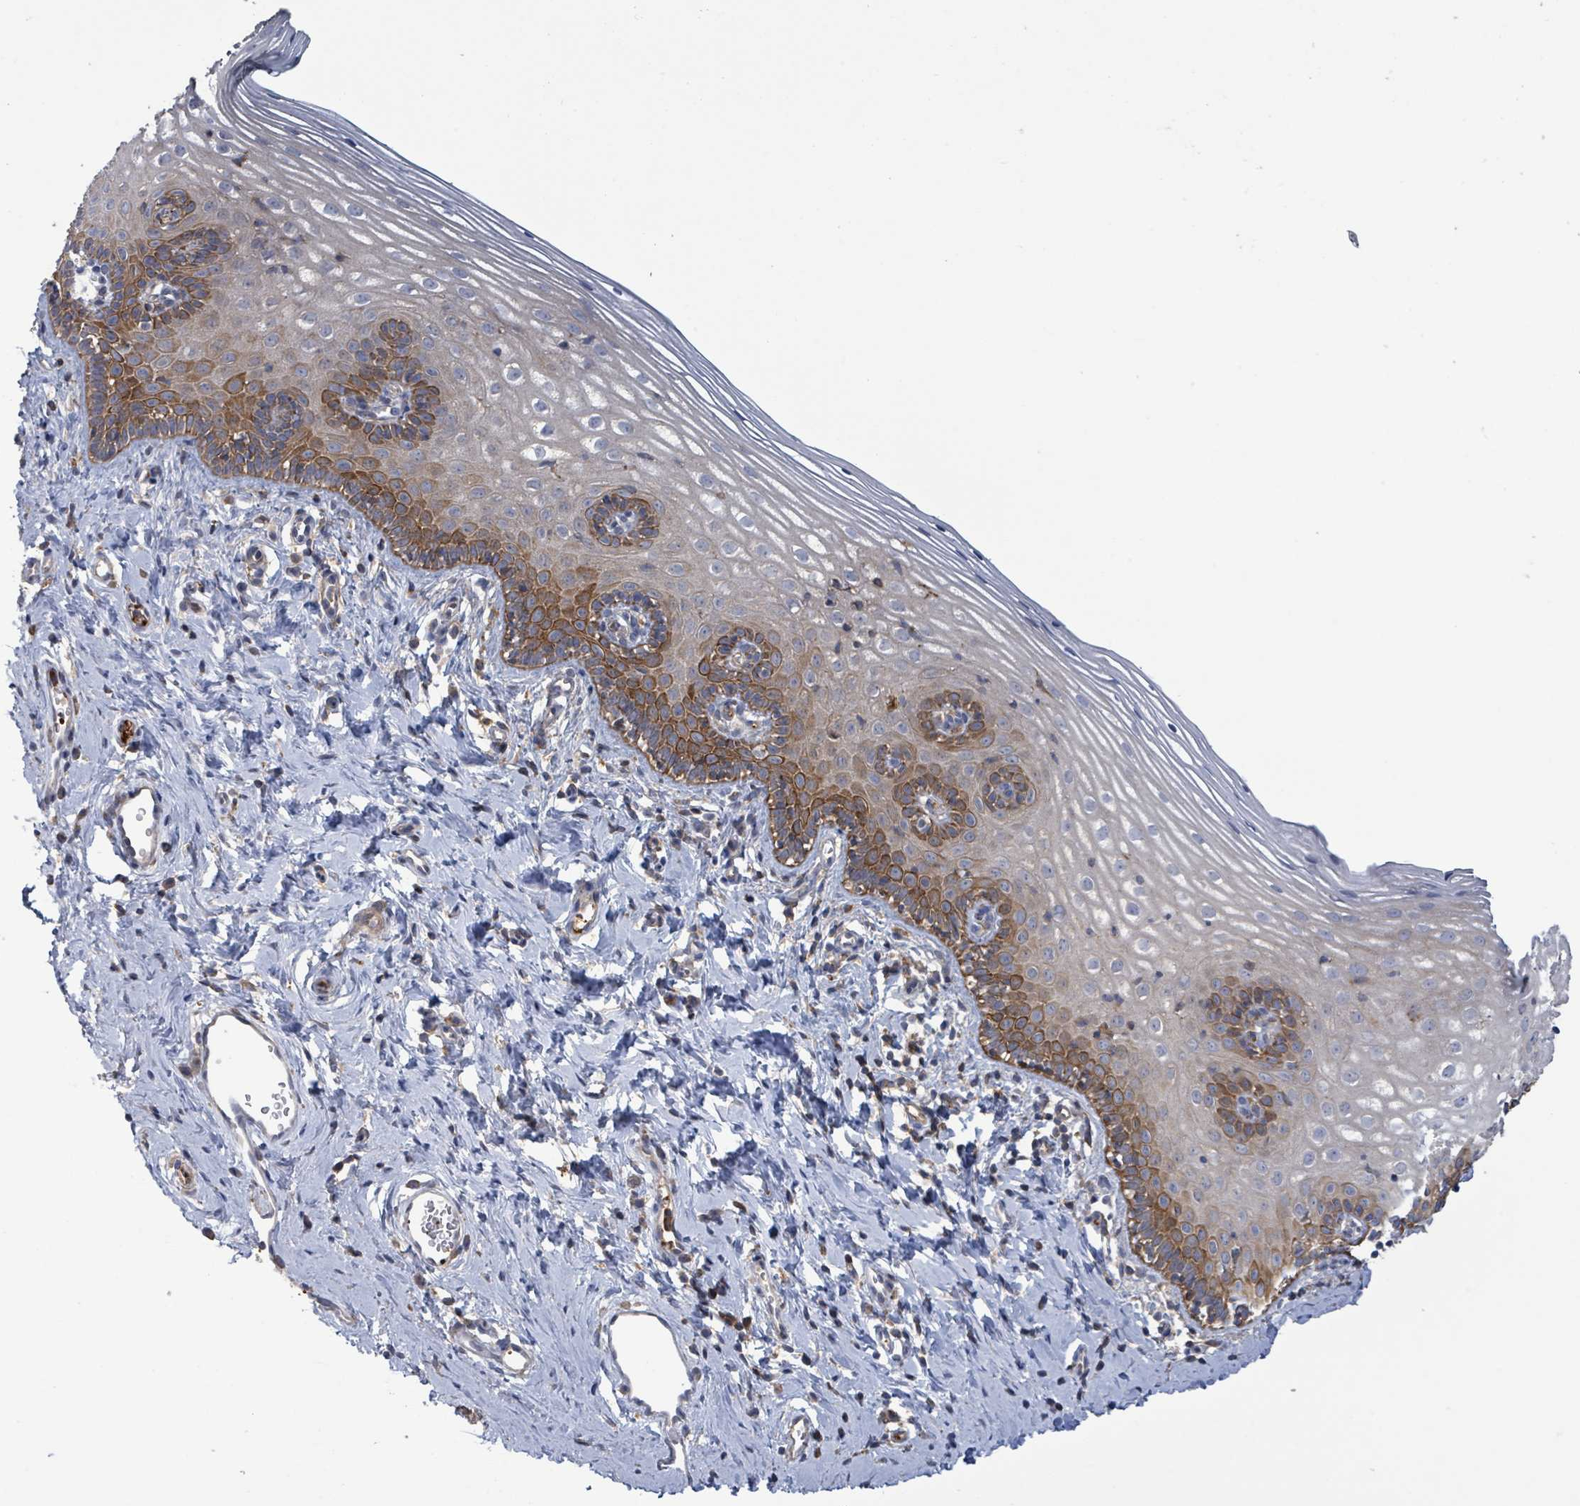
{"staining": {"intensity": "moderate", "quantity": "25%-75%", "location": "cytoplasmic/membranous"}, "tissue": "cervix", "cell_type": "Glandular cells", "image_type": "normal", "snomed": [{"axis": "morphology", "description": "Normal tissue, NOS"}, {"axis": "topography", "description": "Cervix"}], "caption": "Cervix was stained to show a protein in brown. There is medium levels of moderate cytoplasmic/membranous positivity in about 25%-75% of glandular cells. Using DAB (3,3'-diaminobenzidine) (brown) and hematoxylin (blue) stains, captured at high magnification using brightfield microscopy.", "gene": "PLAAT1", "patient": {"sex": "female", "age": 44}}